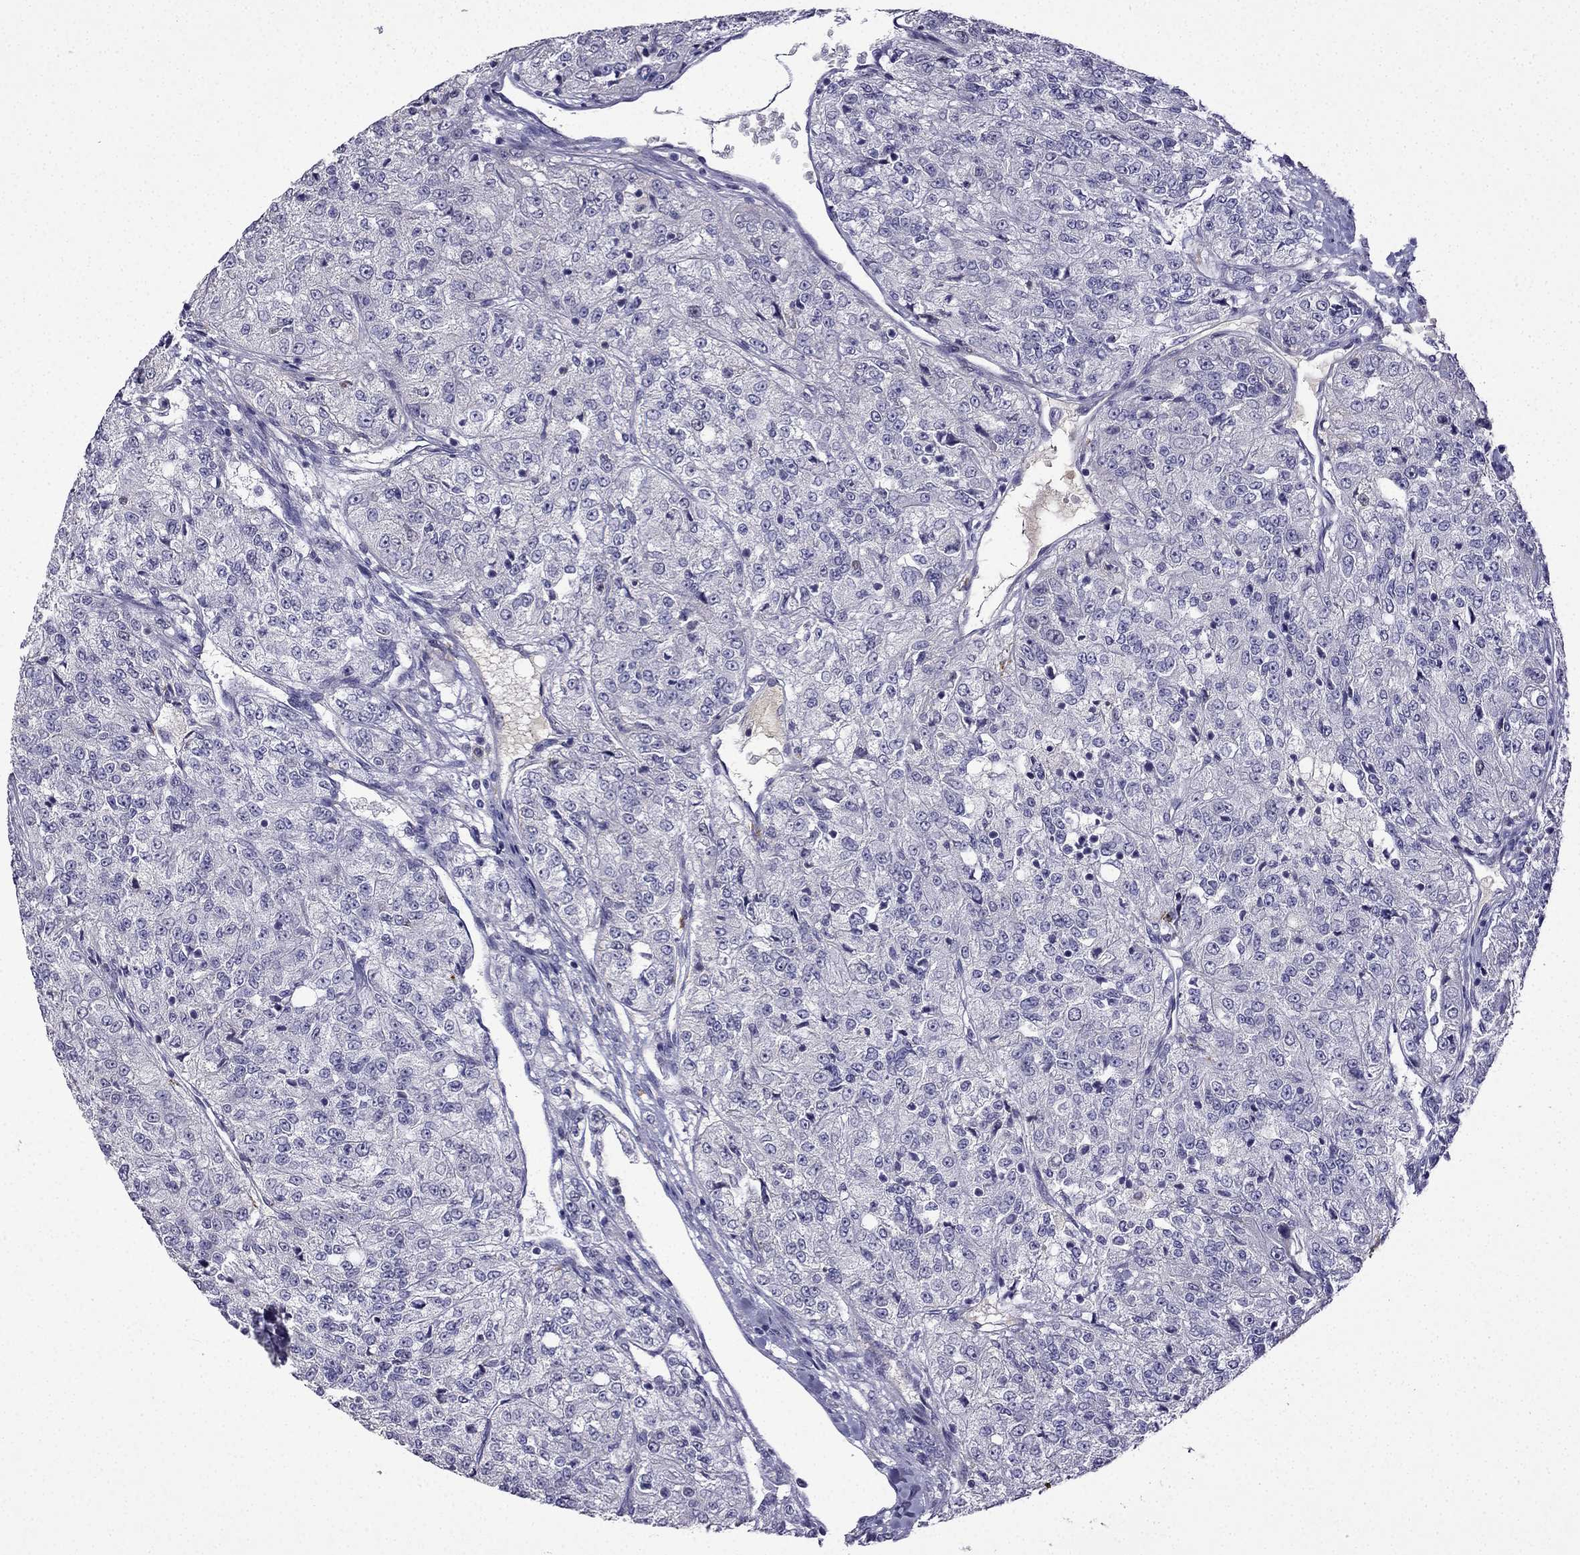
{"staining": {"intensity": "negative", "quantity": "none", "location": "none"}, "tissue": "renal cancer", "cell_type": "Tumor cells", "image_type": "cancer", "snomed": [{"axis": "morphology", "description": "Adenocarcinoma, NOS"}, {"axis": "topography", "description": "Kidney"}], "caption": "Protein analysis of renal cancer reveals no significant expression in tumor cells.", "gene": "UHRF1", "patient": {"sex": "female", "age": 63}}